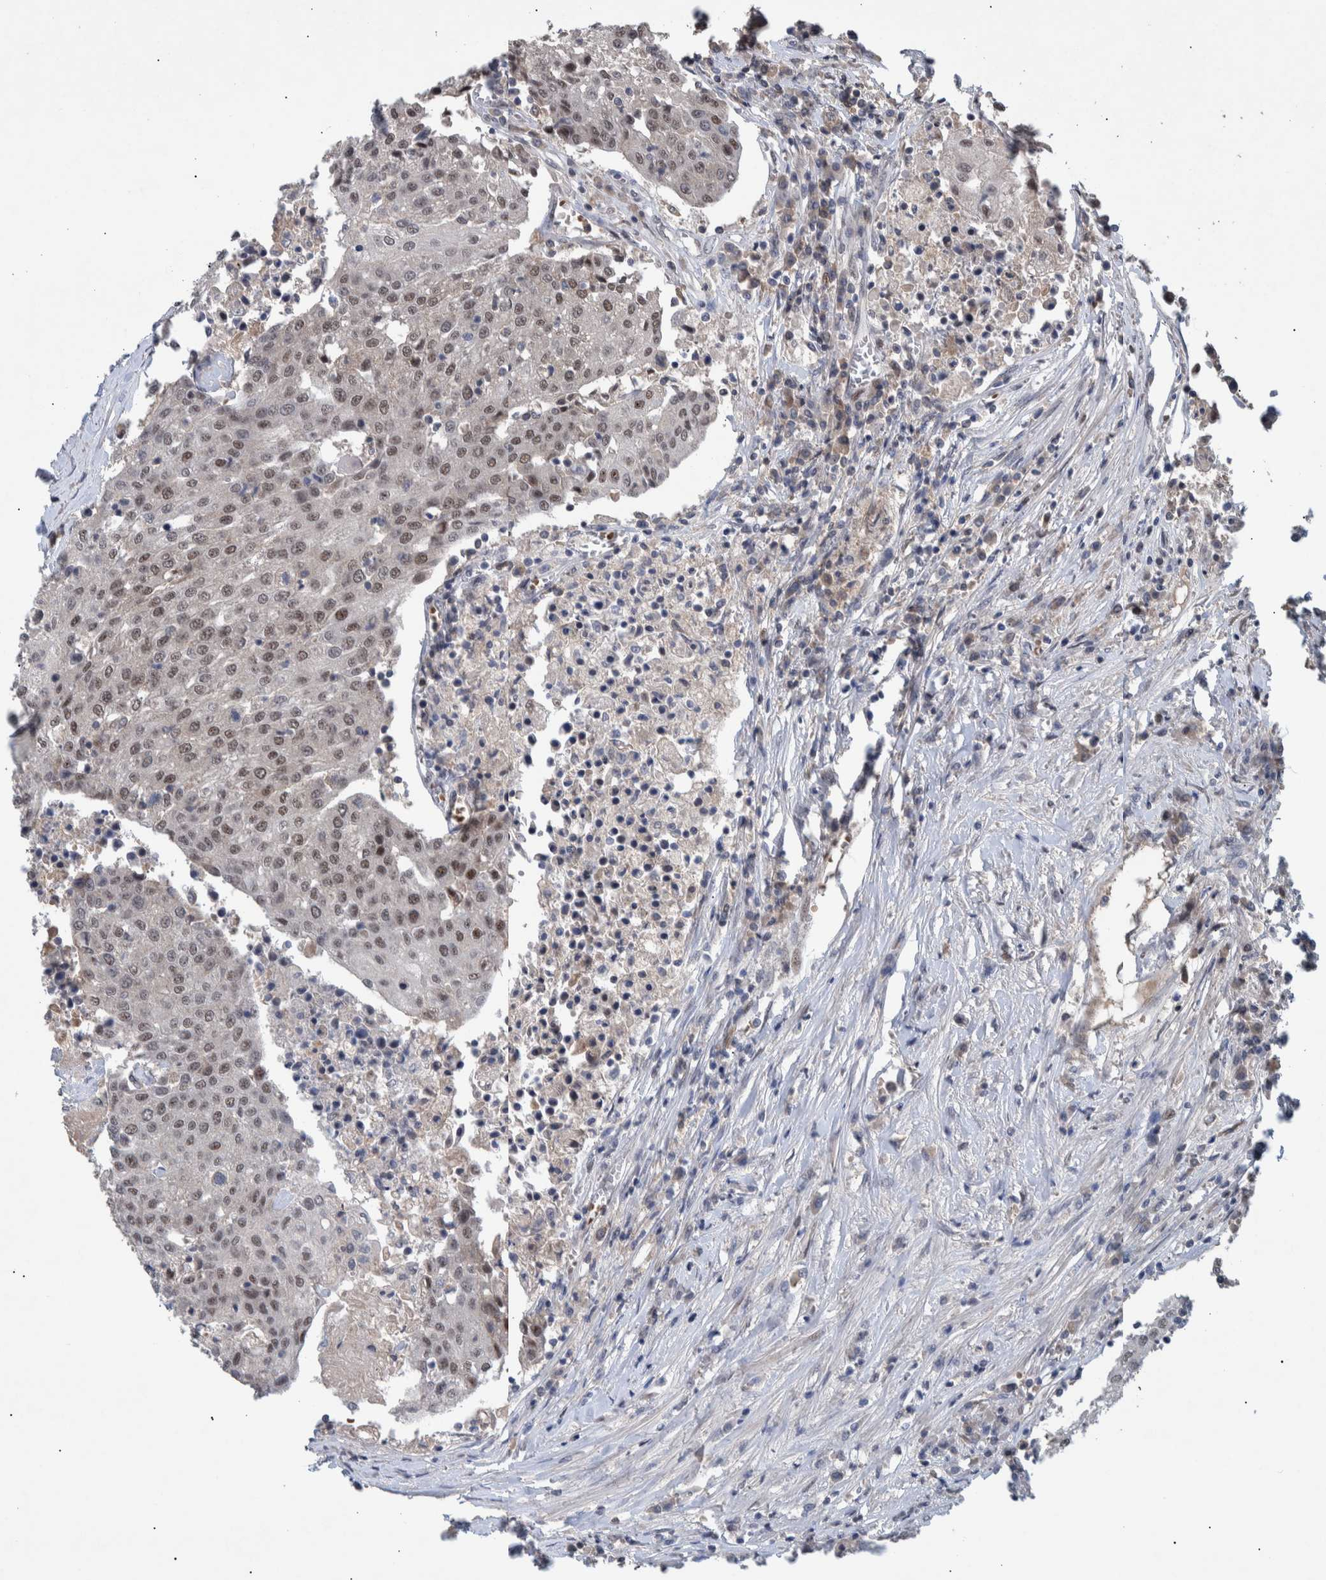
{"staining": {"intensity": "weak", "quantity": ">75%", "location": "nuclear"}, "tissue": "urothelial cancer", "cell_type": "Tumor cells", "image_type": "cancer", "snomed": [{"axis": "morphology", "description": "Urothelial carcinoma, High grade"}, {"axis": "topography", "description": "Urinary bladder"}], "caption": "Immunohistochemistry image of urothelial carcinoma (high-grade) stained for a protein (brown), which demonstrates low levels of weak nuclear staining in approximately >75% of tumor cells.", "gene": "ESRP1", "patient": {"sex": "female", "age": 85}}